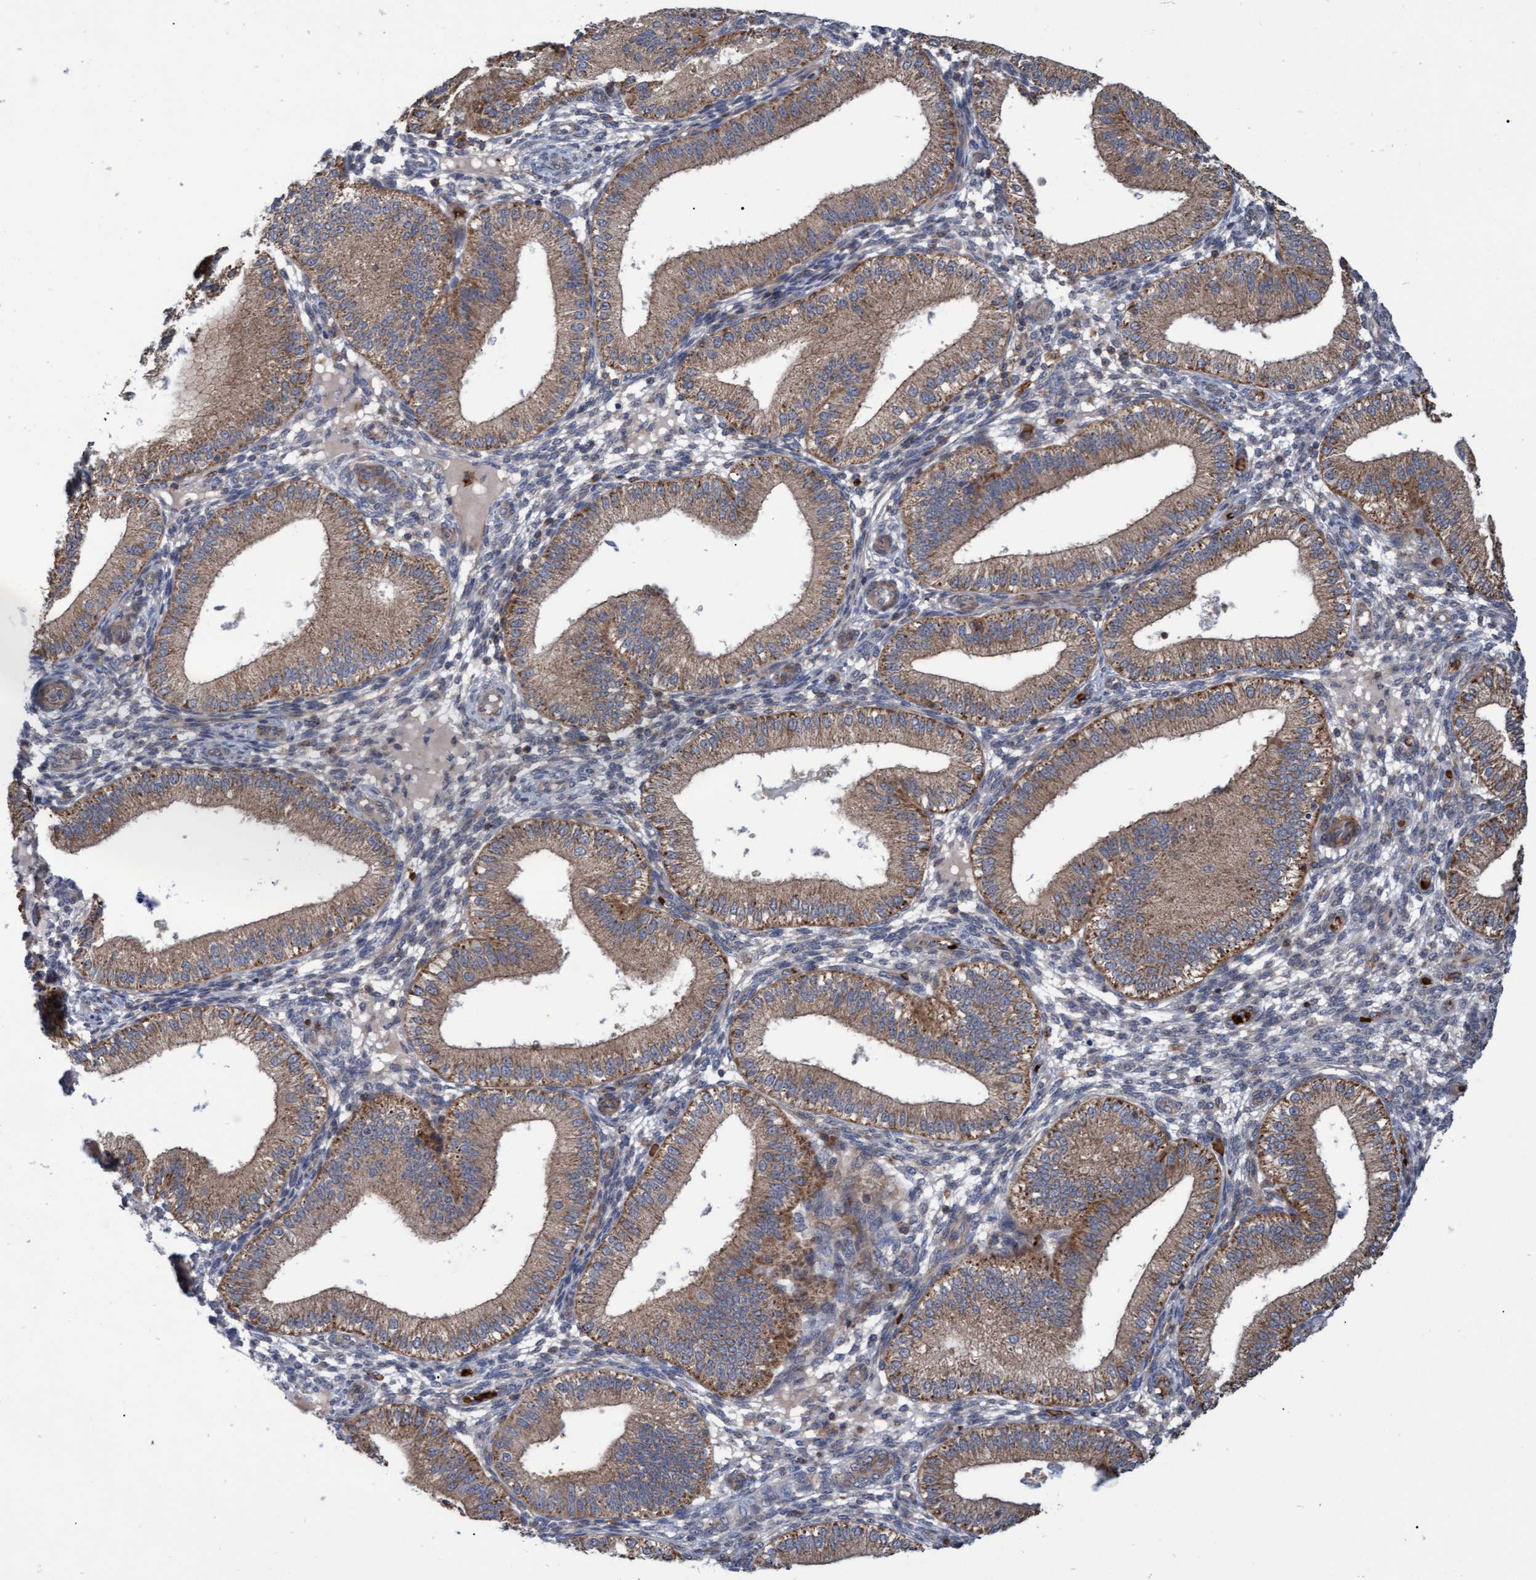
{"staining": {"intensity": "negative", "quantity": "none", "location": "none"}, "tissue": "endometrium", "cell_type": "Cells in endometrial stroma", "image_type": "normal", "snomed": [{"axis": "morphology", "description": "Normal tissue, NOS"}, {"axis": "topography", "description": "Endometrium"}], "caption": "This is an immunohistochemistry (IHC) photomicrograph of unremarkable endometrium. There is no expression in cells in endometrial stroma.", "gene": "NAA15", "patient": {"sex": "female", "age": 39}}